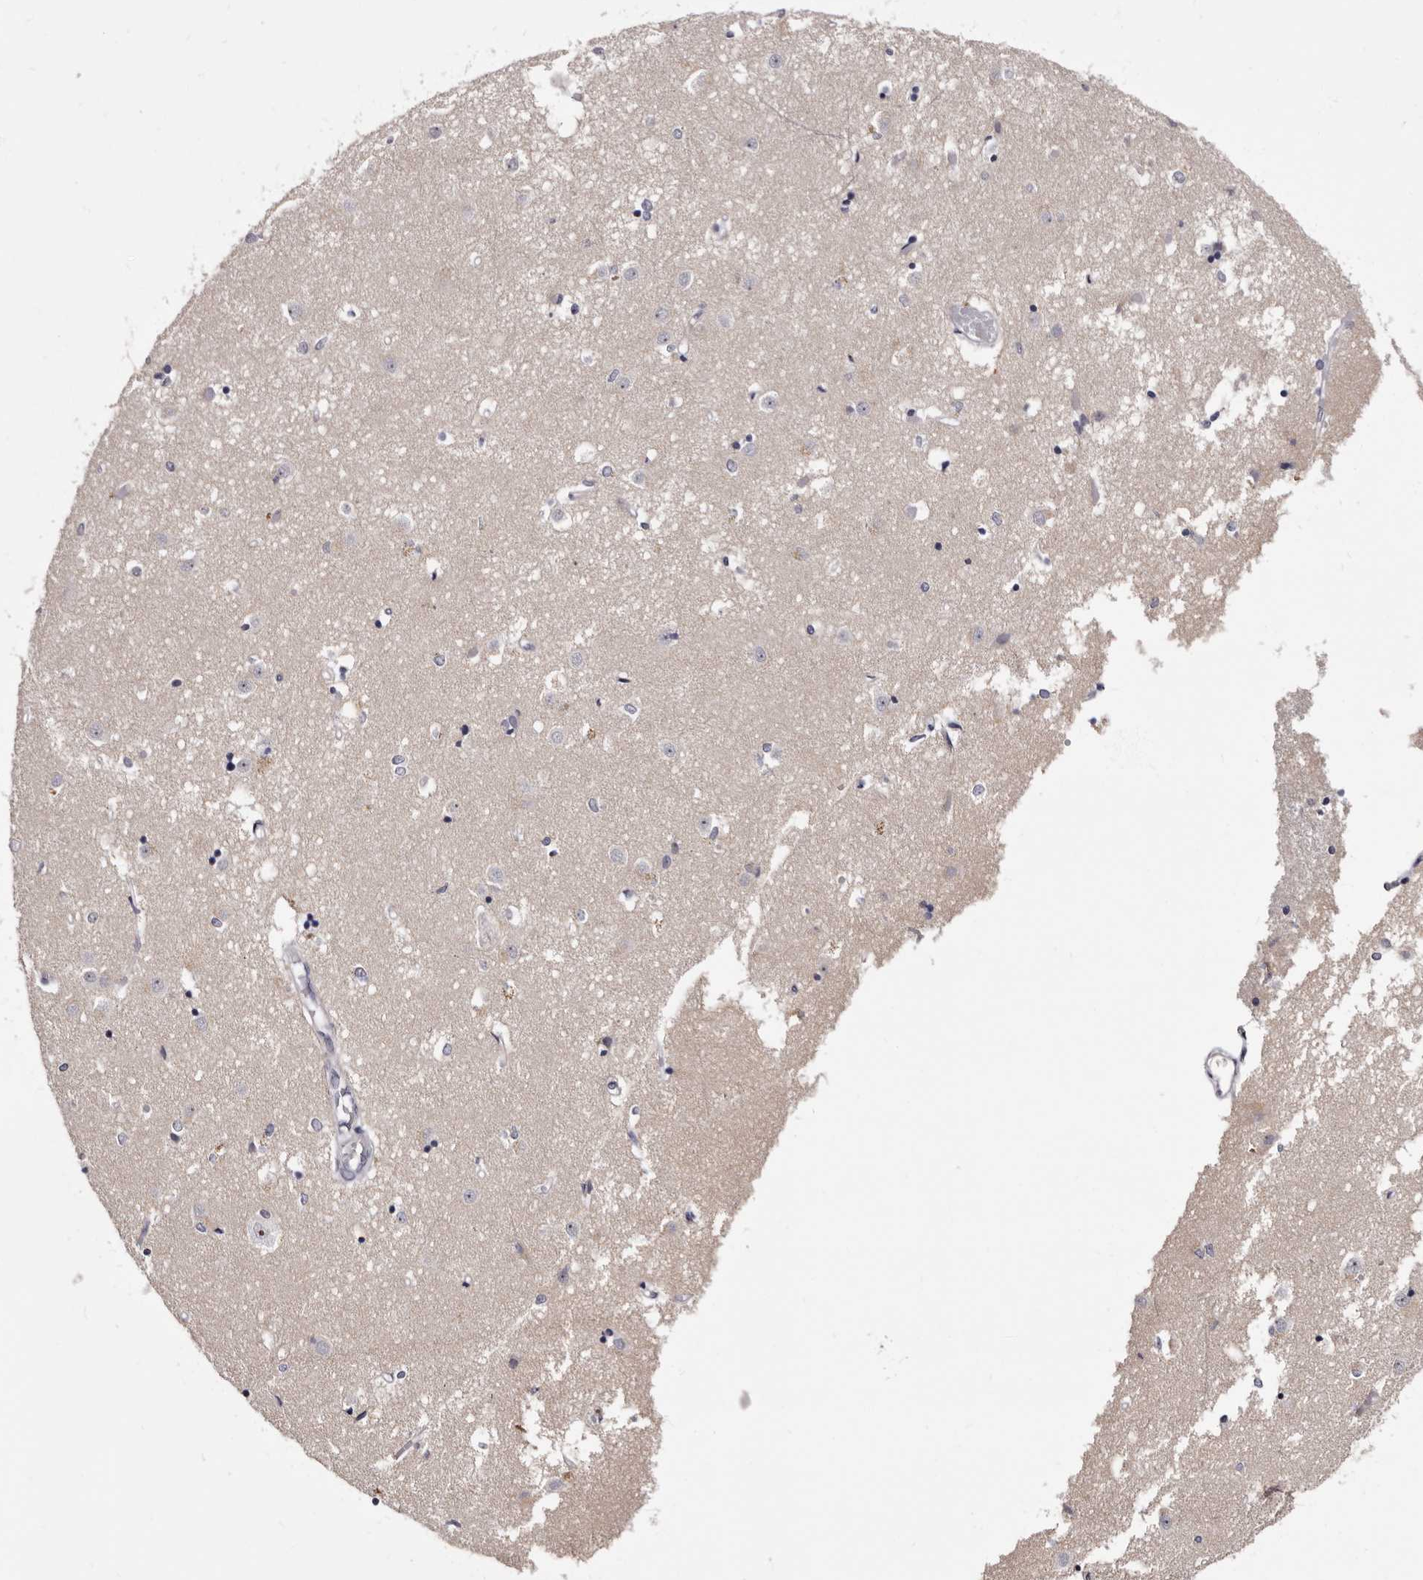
{"staining": {"intensity": "negative", "quantity": "none", "location": "none"}, "tissue": "caudate", "cell_type": "Glial cells", "image_type": "normal", "snomed": [{"axis": "morphology", "description": "Normal tissue, NOS"}, {"axis": "topography", "description": "Lateral ventricle wall"}], "caption": "Glial cells are negative for protein expression in benign human caudate. The staining was performed using DAB (3,3'-diaminobenzidine) to visualize the protein expression in brown, while the nuclei were stained in blue with hematoxylin (Magnification: 20x).", "gene": "BPGM", "patient": {"sex": "male", "age": 45}}